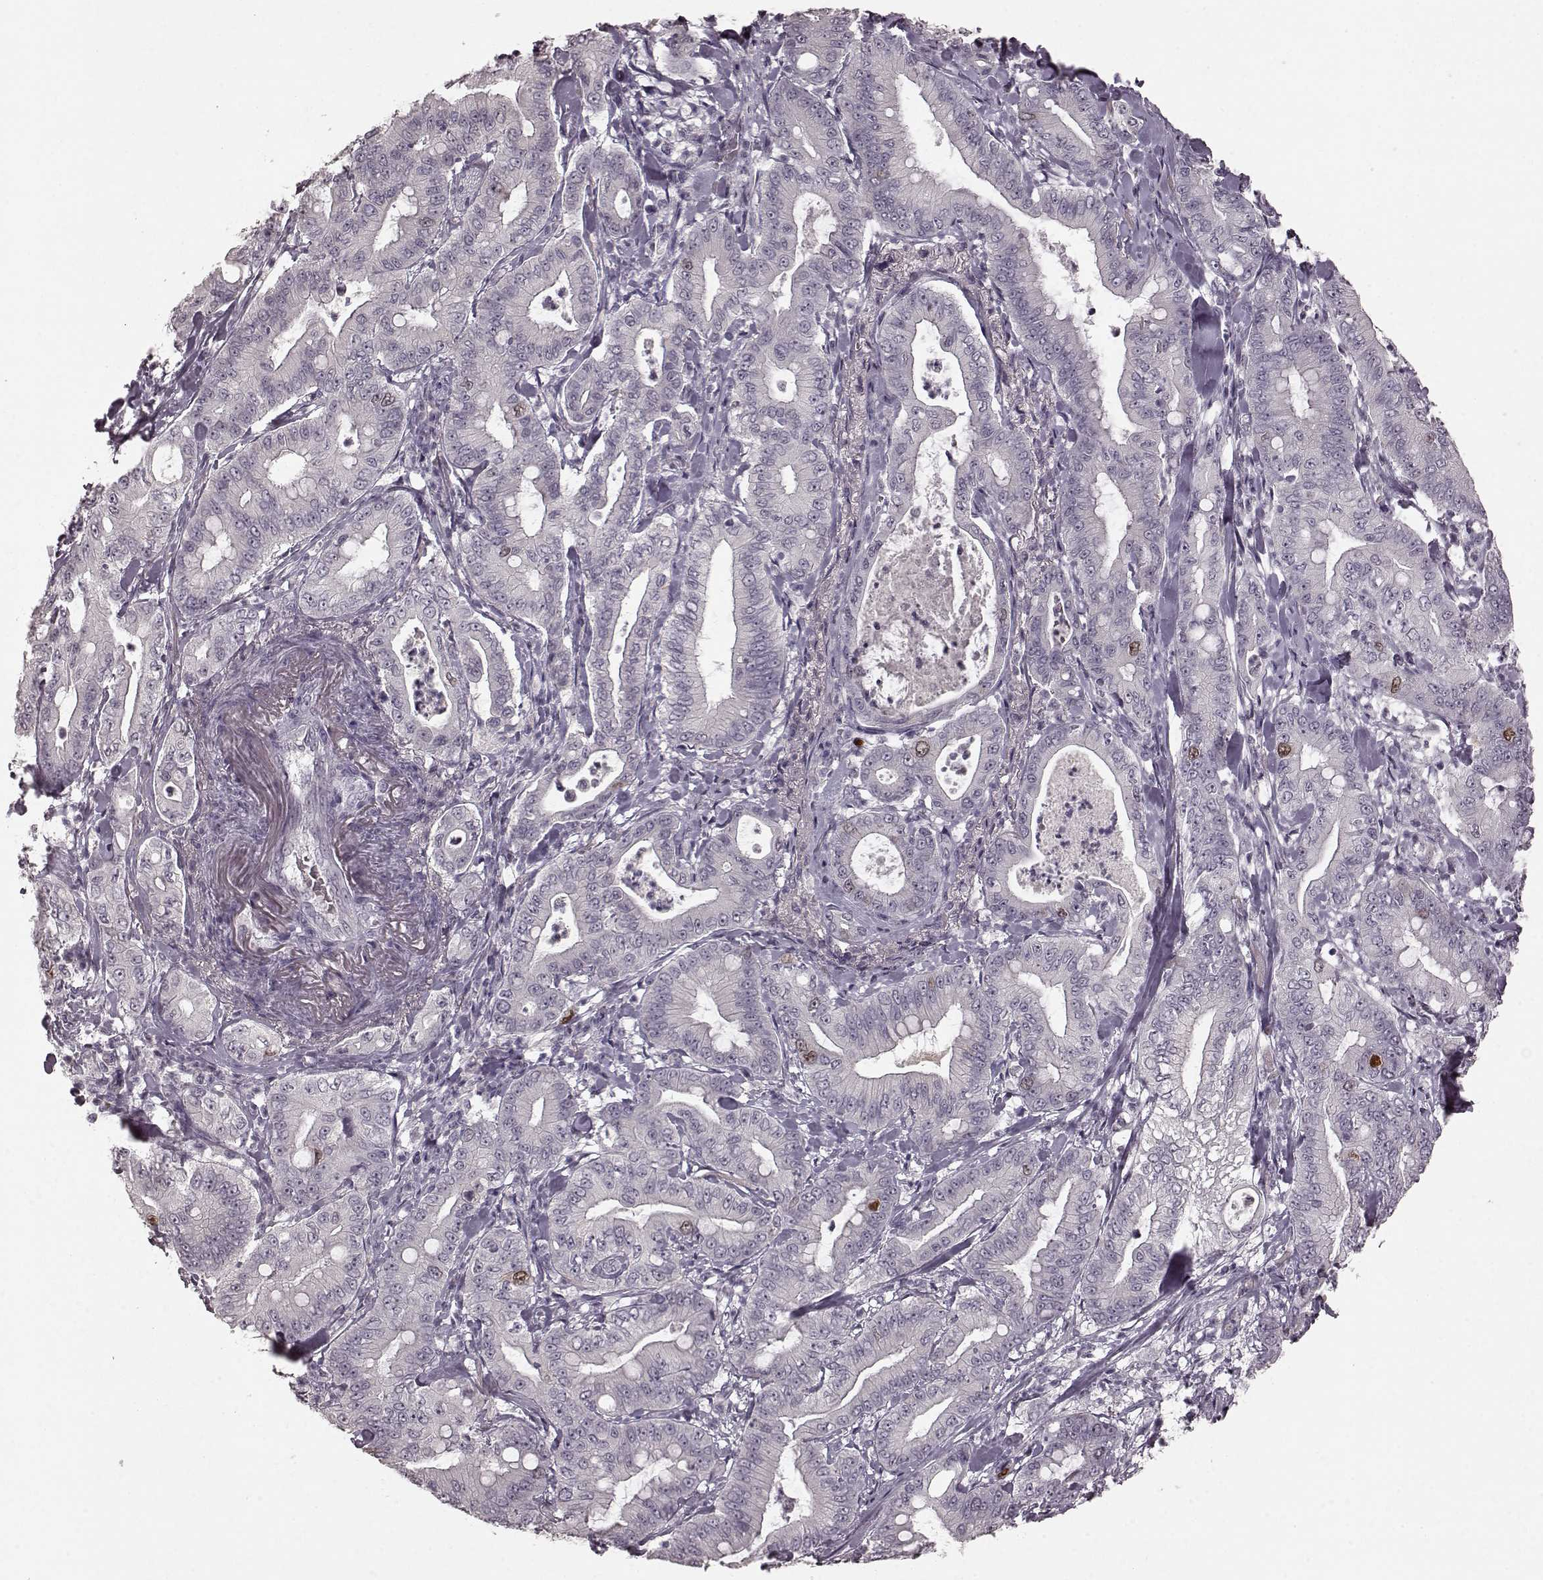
{"staining": {"intensity": "moderate", "quantity": "<25%", "location": "nuclear"}, "tissue": "pancreatic cancer", "cell_type": "Tumor cells", "image_type": "cancer", "snomed": [{"axis": "morphology", "description": "Adenocarcinoma, NOS"}, {"axis": "topography", "description": "Pancreas"}], "caption": "A high-resolution photomicrograph shows IHC staining of adenocarcinoma (pancreatic), which exhibits moderate nuclear expression in approximately <25% of tumor cells.", "gene": "CCNA2", "patient": {"sex": "male", "age": 71}}